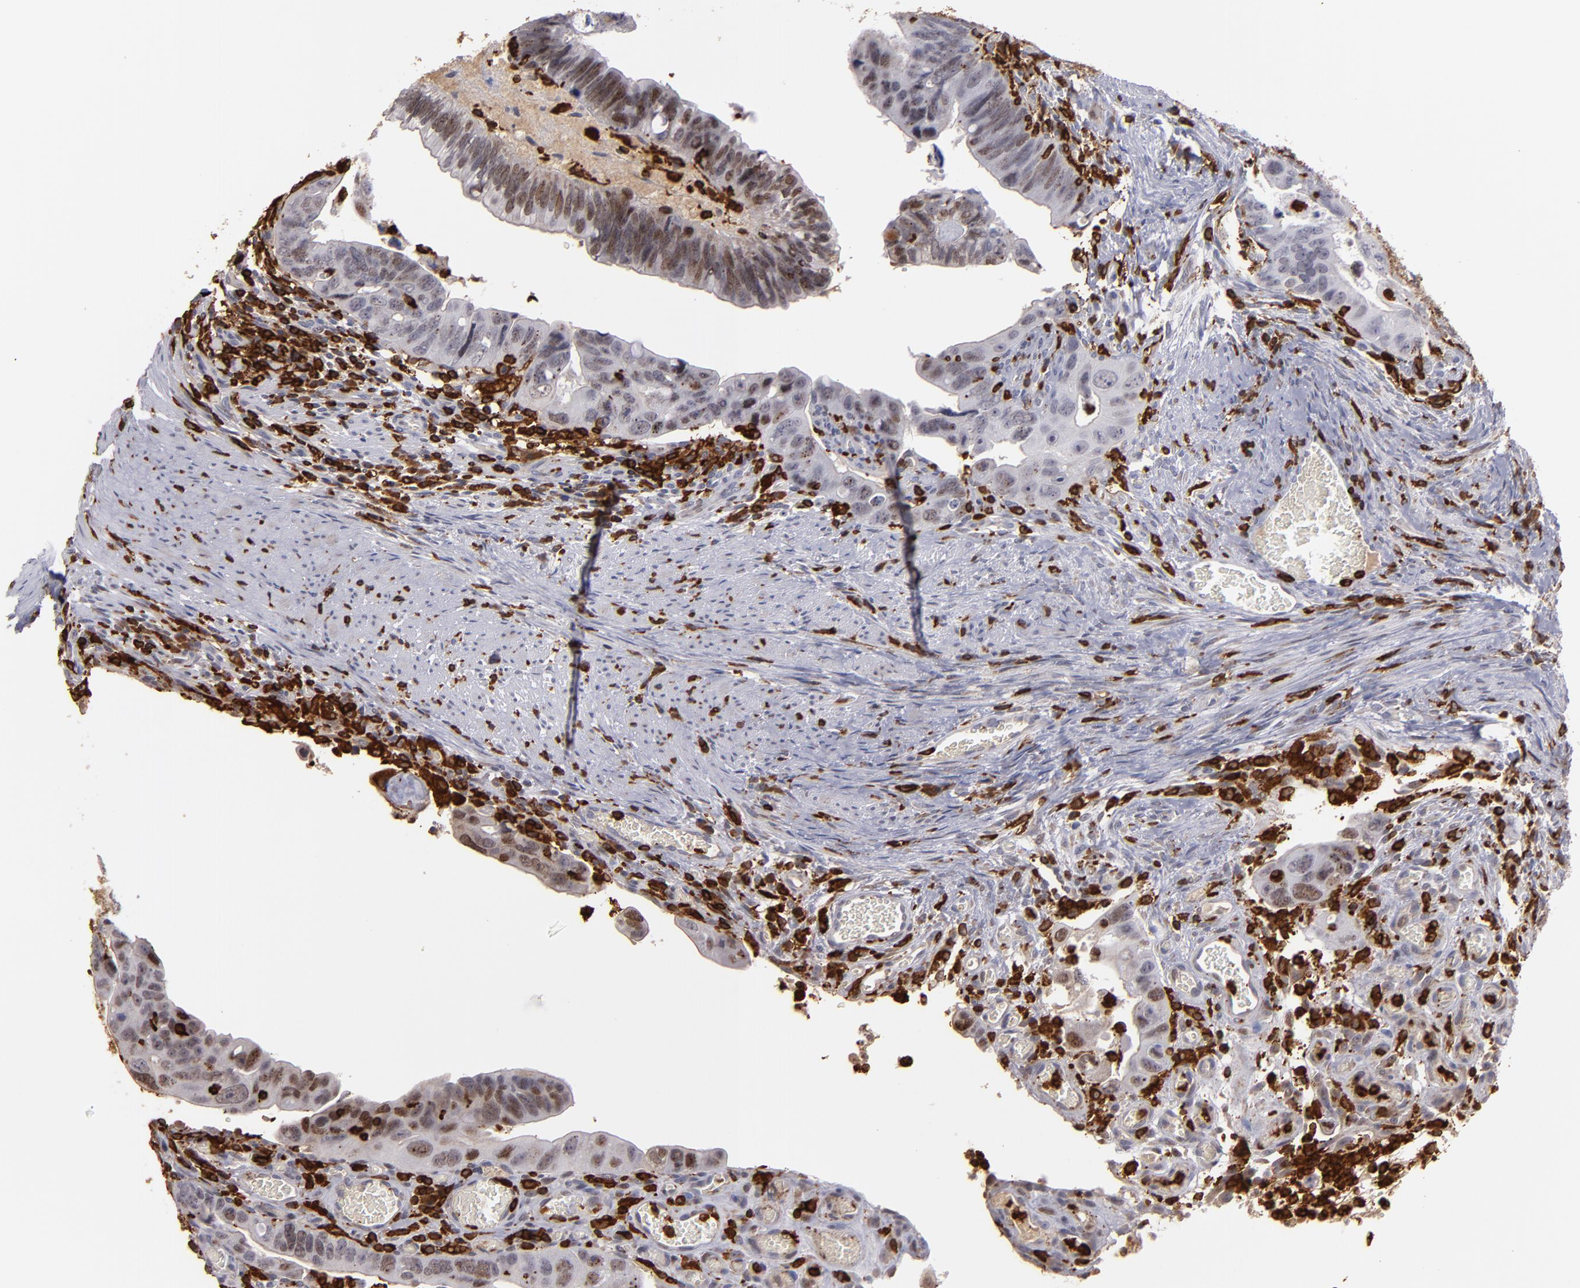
{"staining": {"intensity": "weak", "quantity": "<25%", "location": "nuclear"}, "tissue": "colorectal cancer", "cell_type": "Tumor cells", "image_type": "cancer", "snomed": [{"axis": "morphology", "description": "Adenocarcinoma, NOS"}, {"axis": "topography", "description": "Rectum"}], "caption": "Image shows no protein positivity in tumor cells of colorectal adenocarcinoma tissue.", "gene": "WAS", "patient": {"sex": "male", "age": 53}}